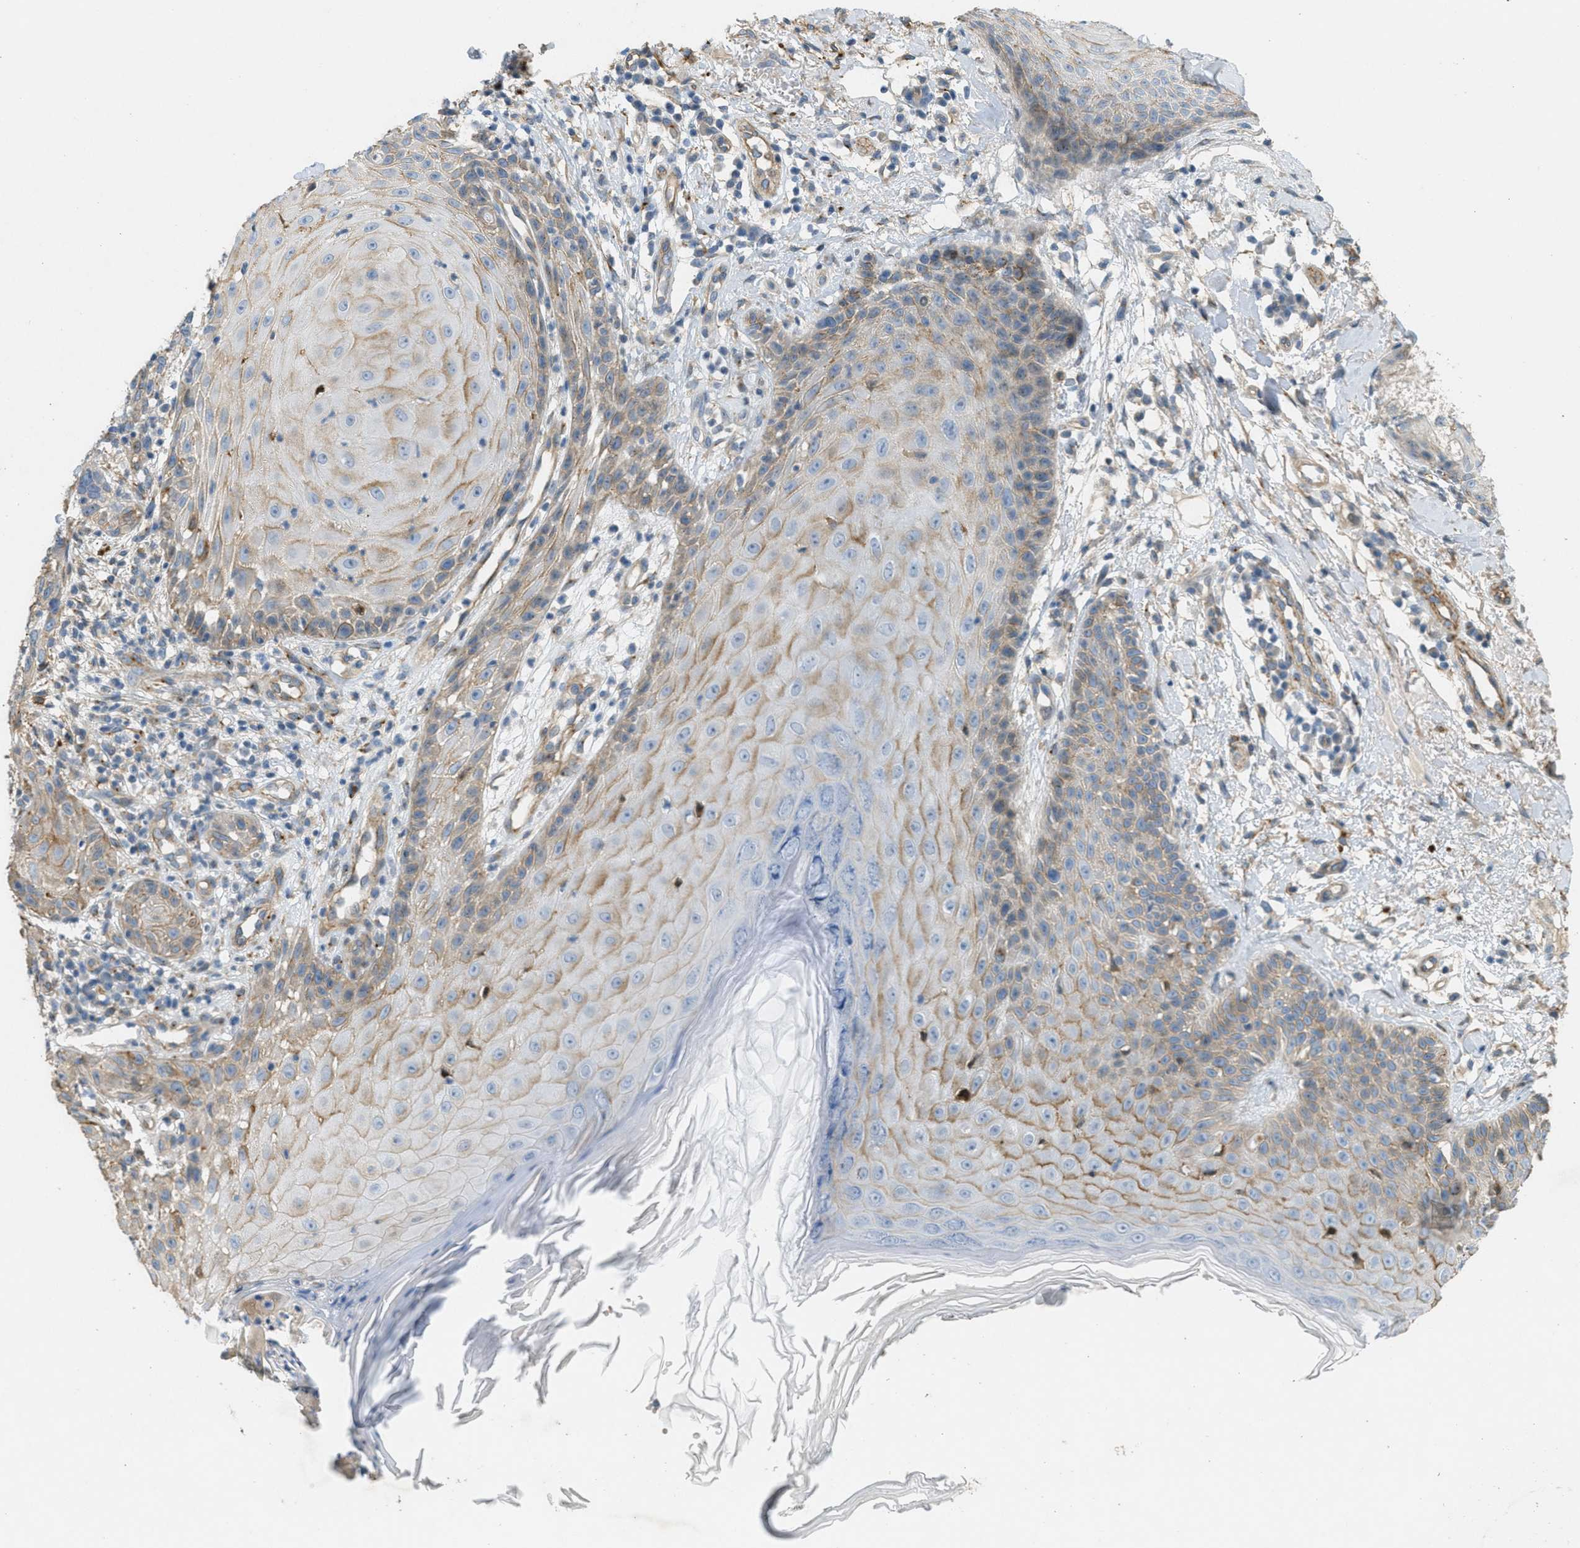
{"staining": {"intensity": "weak", "quantity": "<25%", "location": "cytoplasmic/membranous"}, "tissue": "skin cancer", "cell_type": "Tumor cells", "image_type": "cancer", "snomed": [{"axis": "morphology", "description": "Normal tissue, NOS"}, {"axis": "morphology", "description": "Basal cell carcinoma"}, {"axis": "topography", "description": "Skin"}], "caption": "Immunohistochemistry micrograph of neoplastic tissue: human skin cancer stained with DAB (3,3'-diaminobenzidine) demonstrates no significant protein staining in tumor cells.", "gene": "ADCY5", "patient": {"sex": "male", "age": 79}}